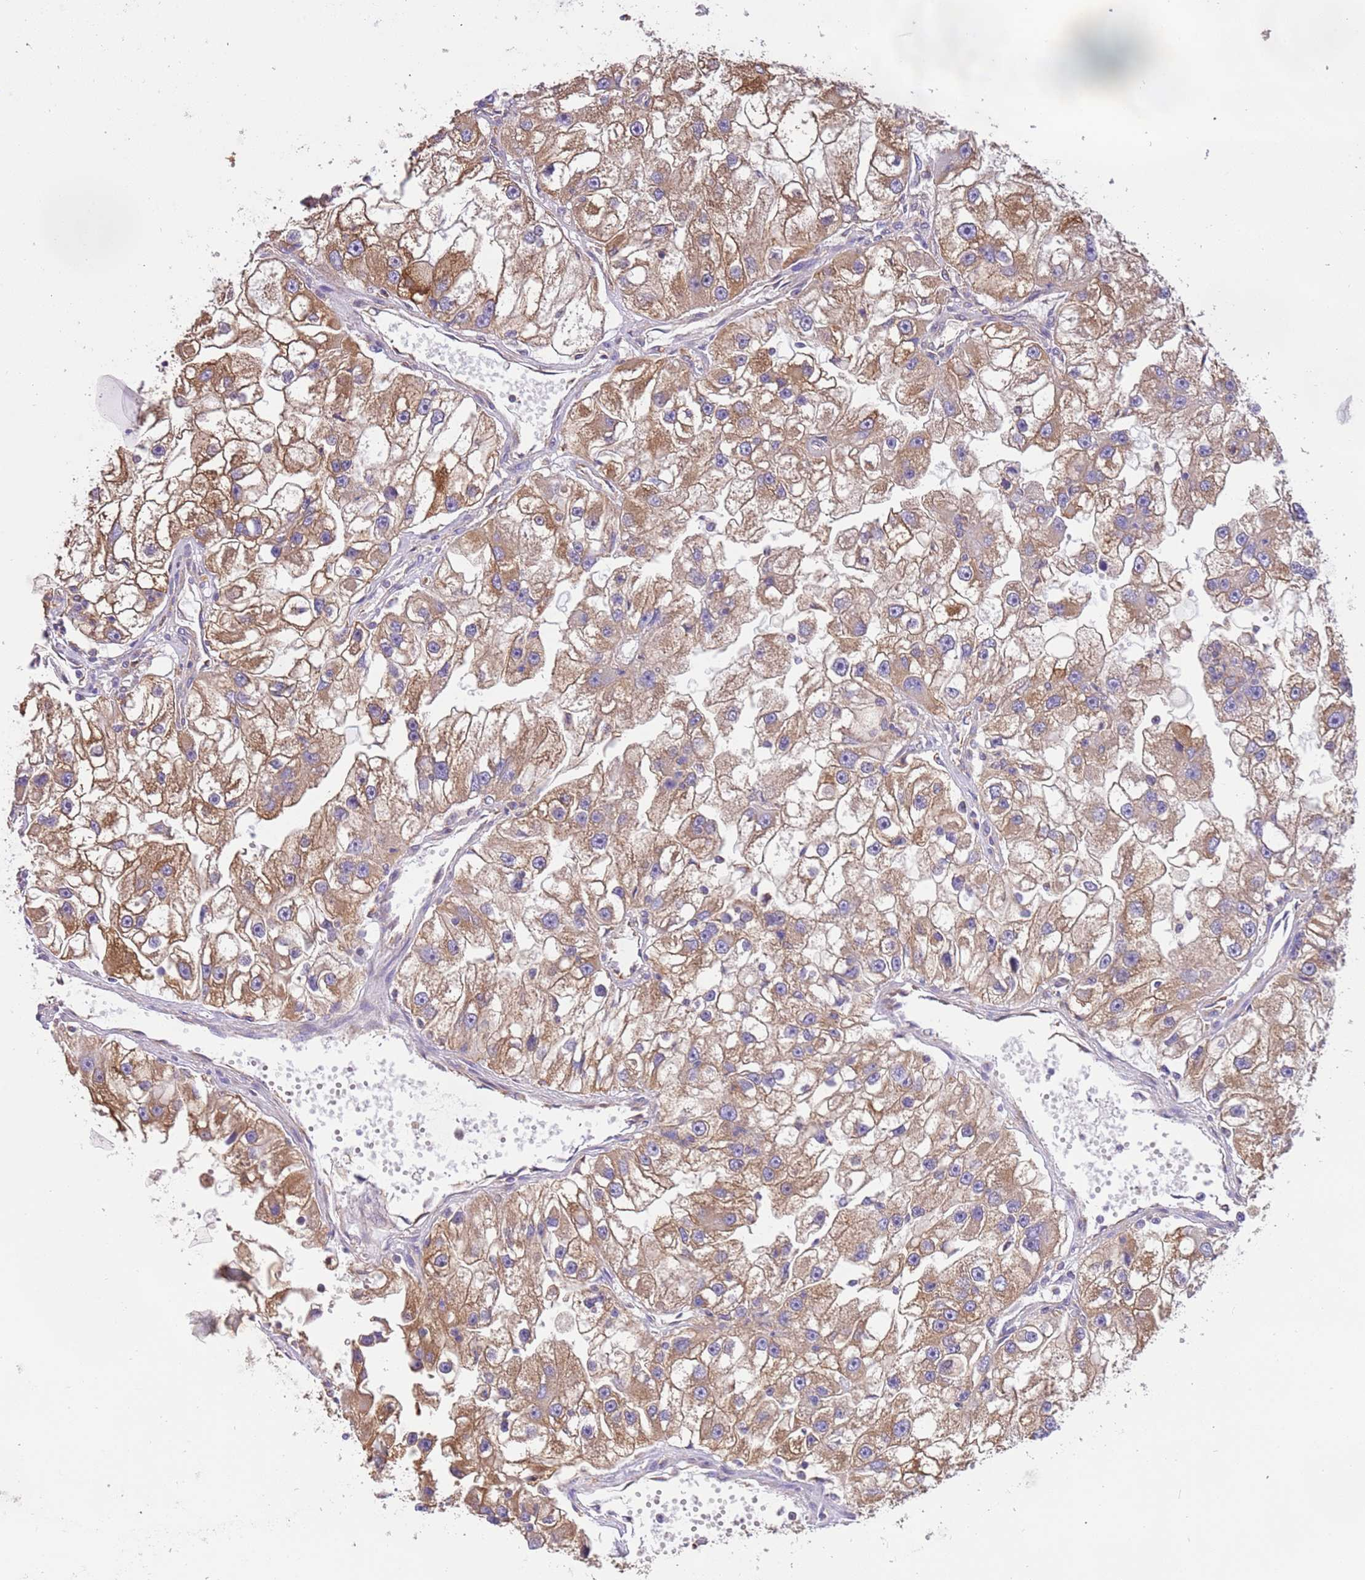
{"staining": {"intensity": "moderate", "quantity": ">75%", "location": "cytoplasmic/membranous"}, "tissue": "renal cancer", "cell_type": "Tumor cells", "image_type": "cancer", "snomed": [{"axis": "morphology", "description": "Adenocarcinoma, NOS"}, {"axis": "topography", "description": "Kidney"}], "caption": "High-magnification brightfield microscopy of renal cancer (adenocarcinoma) stained with DAB (brown) and counterstained with hematoxylin (blue). tumor cells exhibit moderate cytoplasmic/membranous positivity is present in about>75% of cells.", "gene": "NAALADL1", "patient": {"sex": "male", "age": 63}}